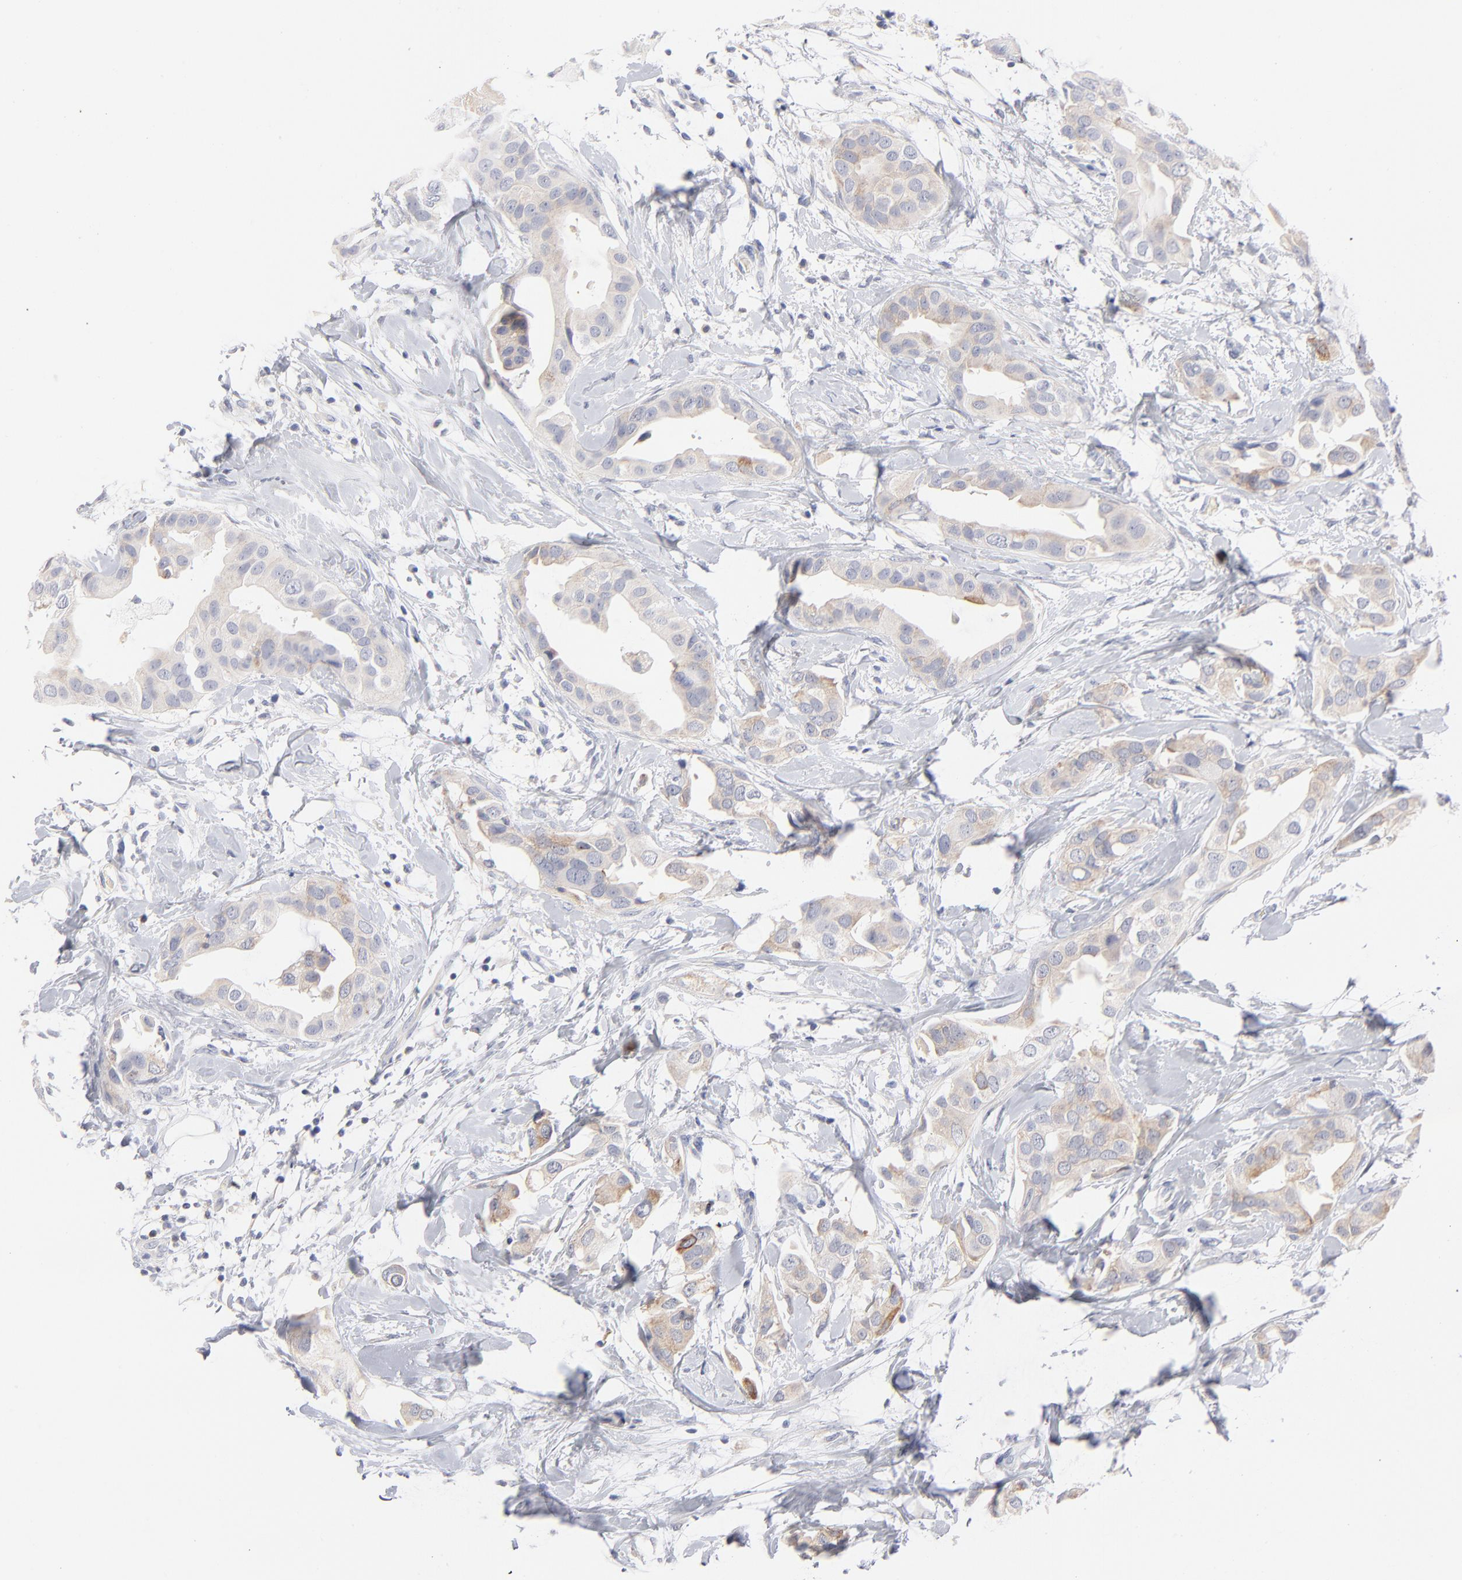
{"staining": {"intensity": "weak", "quantity": "<25%", "location": "cytoplasmic/membranous"}, "tissue": "breast cancer", "cell_type": "Tumor cells", "image_type": "cancer", "snomed": [{"axis": "morphology", "description": "Duct carcinoma"}, {"axis": "topography", "description": "Breast"}], "caption": "High magnification brightfield microscopy of breast cancer (infiltrating ductal carcinoma) stained with DAB (3,3'-diaminobenzidine) (brown) and counterstained with hematoxylin (blue): tumor cells show no significant positivity.", "gene": "MID1", "patient": {"sex": "female", "age": 40}}